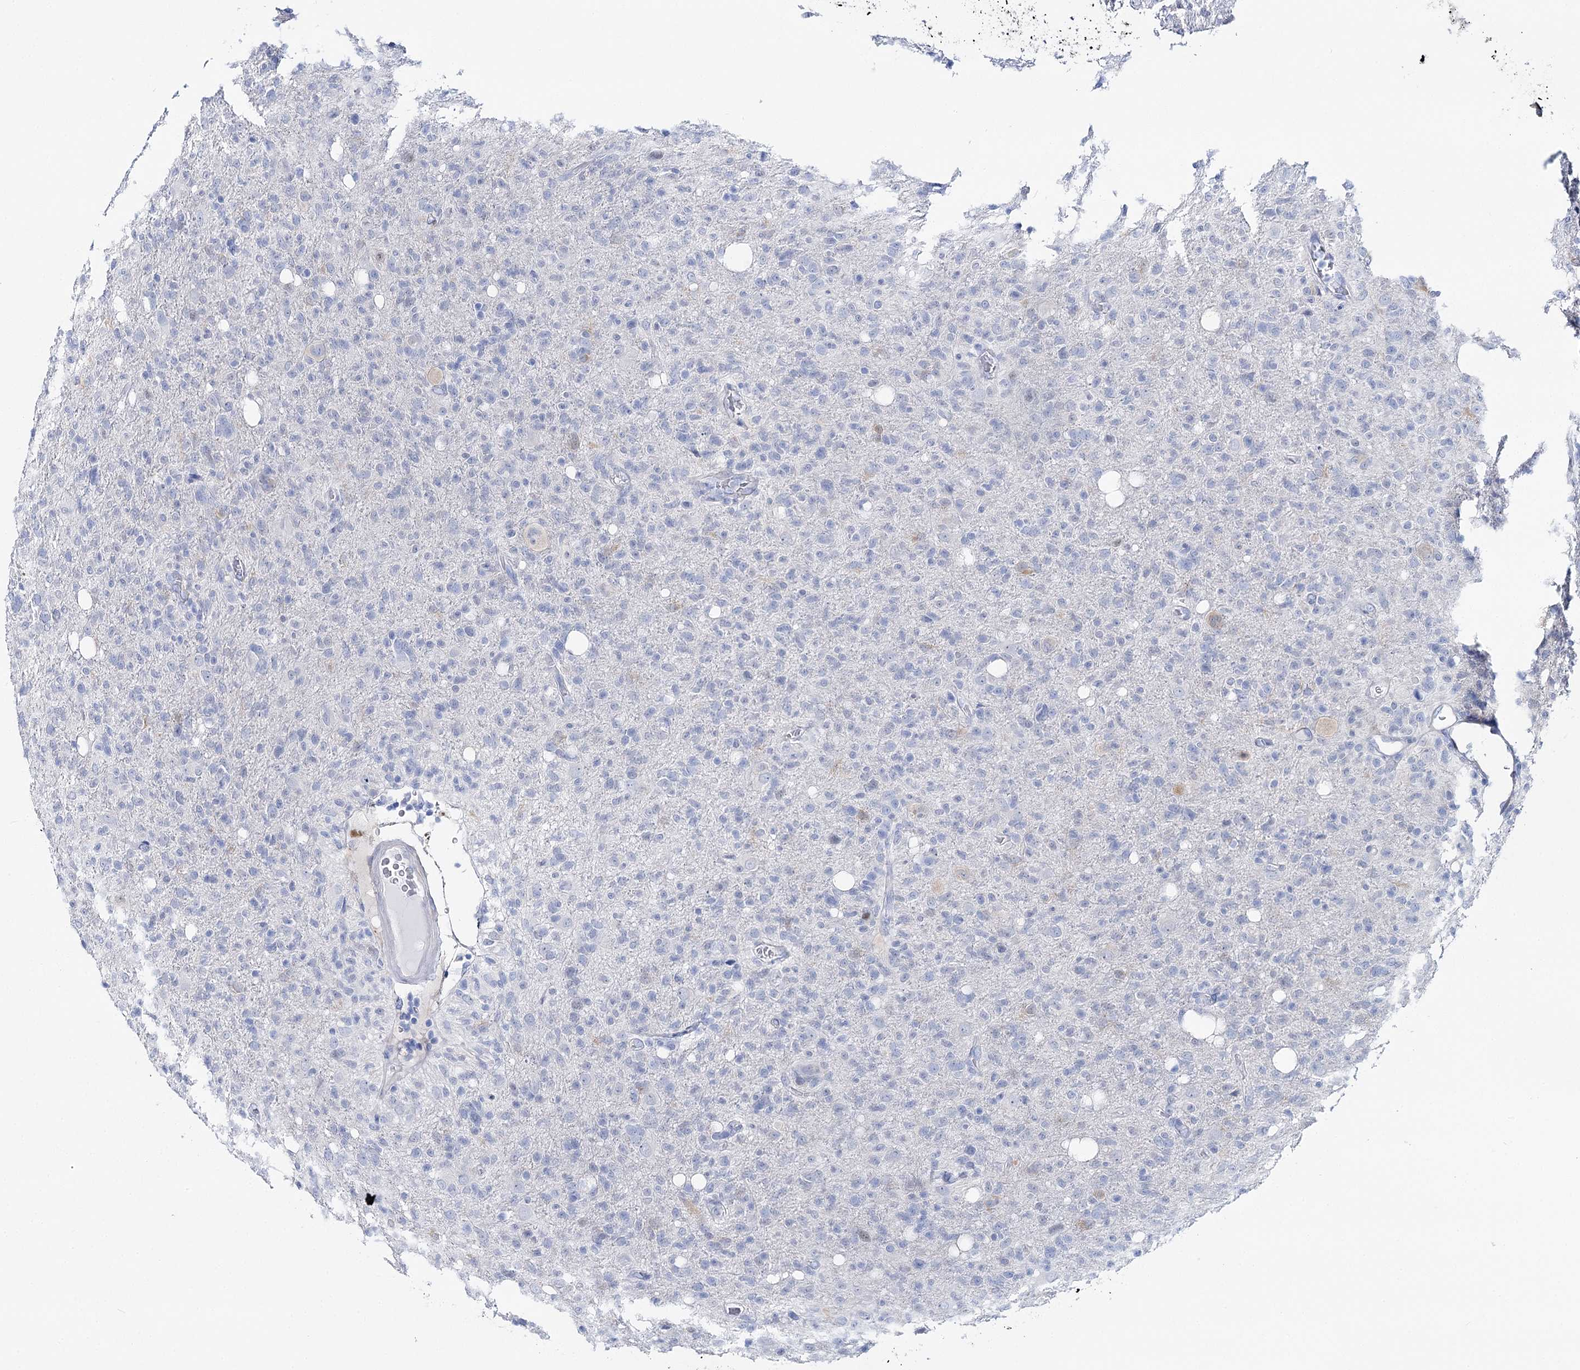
{"staining": {"intensity": "negative", "quantity": "none", "location": "none"}, "tissue": "glioma", "cell_type": "Tumor cells", "image_type": "cancer", "snomed": [{"axis": "morphology", "description": "Glioma, malignant, High grade"}, {"axis": "topography", "description": "Brain"}], "caption": "Immunohistochemical staining of high-grade glioma (malignant) shows no significant expression in tumor cells. (DAB immunohistochemistry, high magnification).", "gene": "UGDH", "patient": {"sex": "female", "age": 57}}